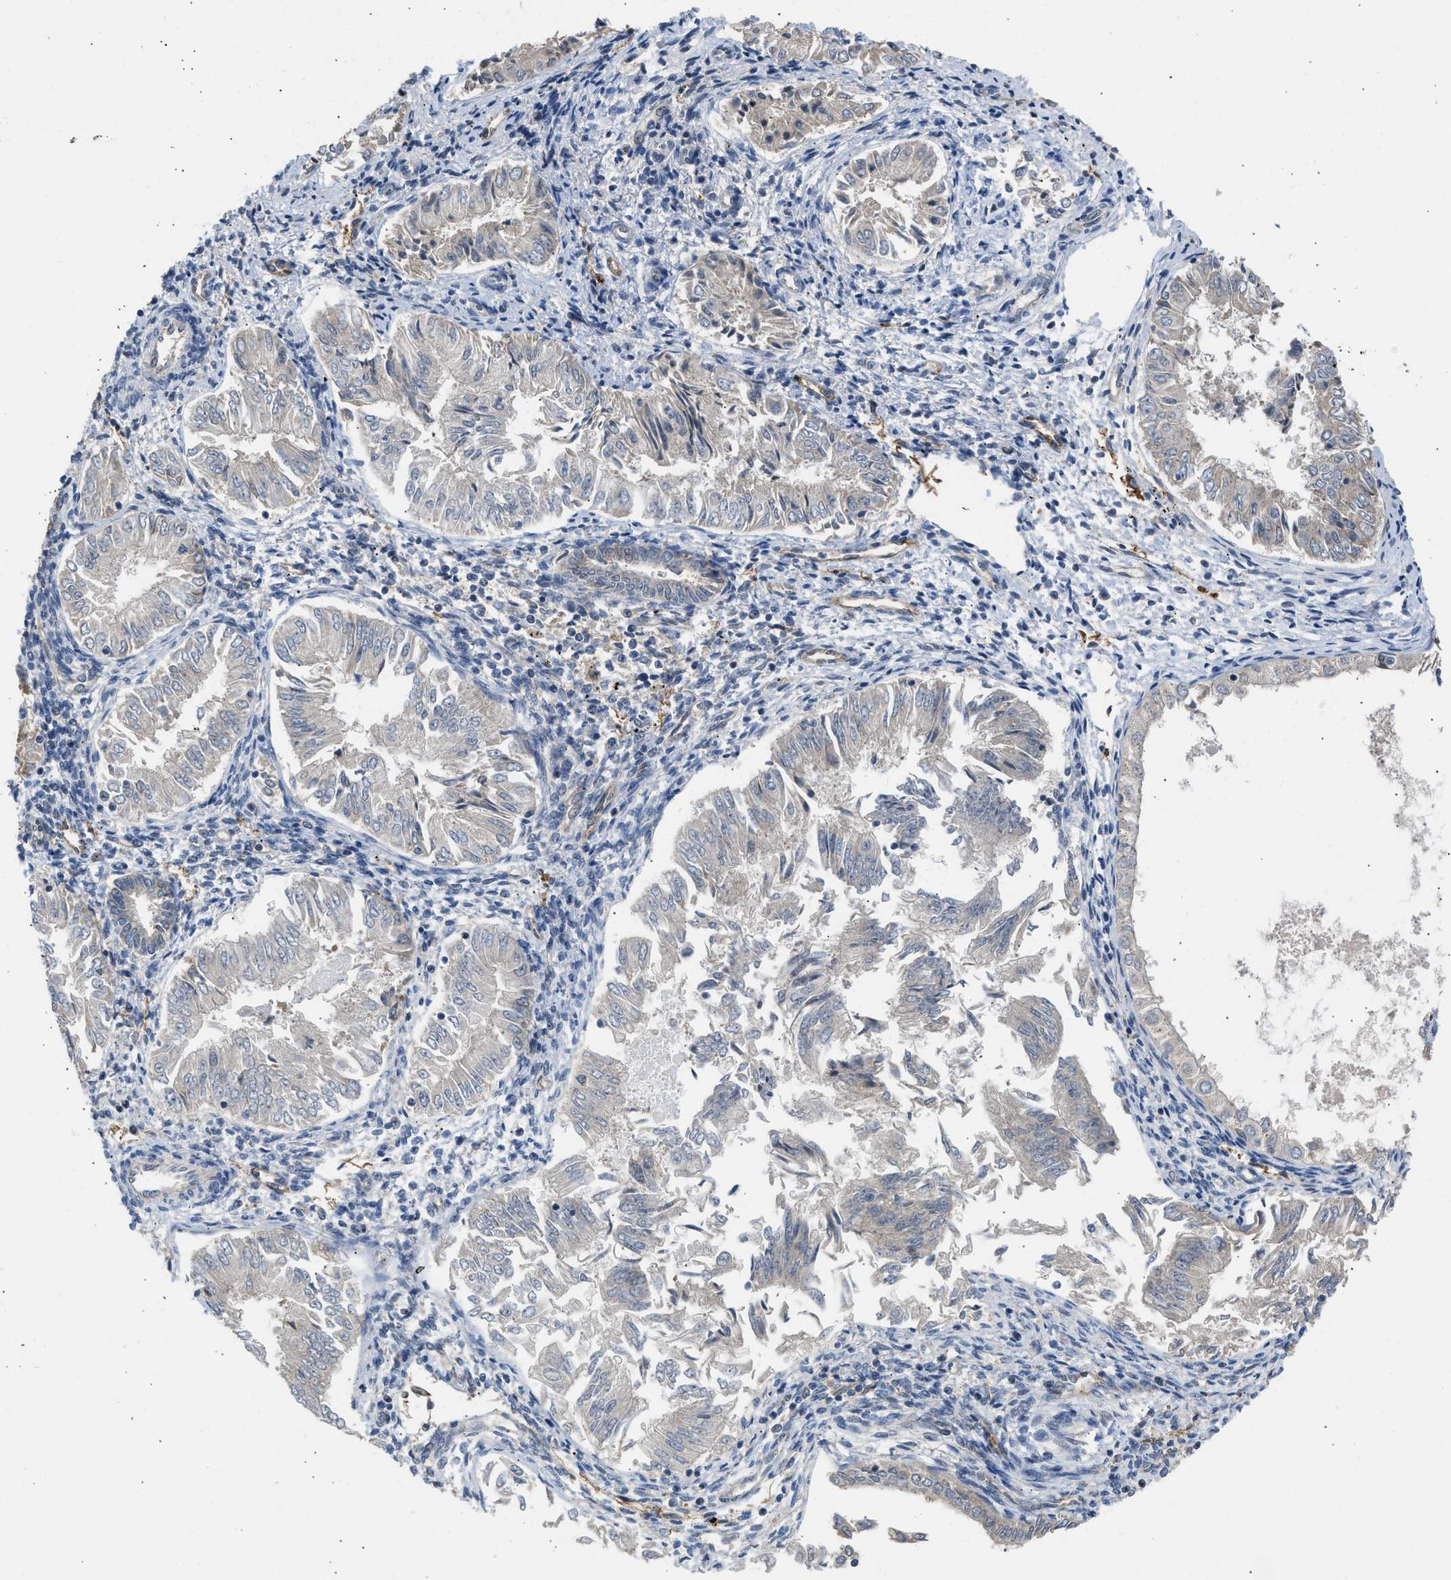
{"staining": {"intensity": "negative", "quantity": "none", "location": "none"}, "tissue": "endometrial cancer", "cell_type": "Tumor cells", "image_type": "cancer", "snomed": [{"axis": "morphology", "description": "Adenocarcinoma, NOS"}, {"axis": "topography", "description": "Endometrium"}], "caption": "Tumor cells show no significant positivity in endometrial adenocarcinoma.", "gene": "GPATCH2L", "patient": {"sex": "female", "age": 53}}